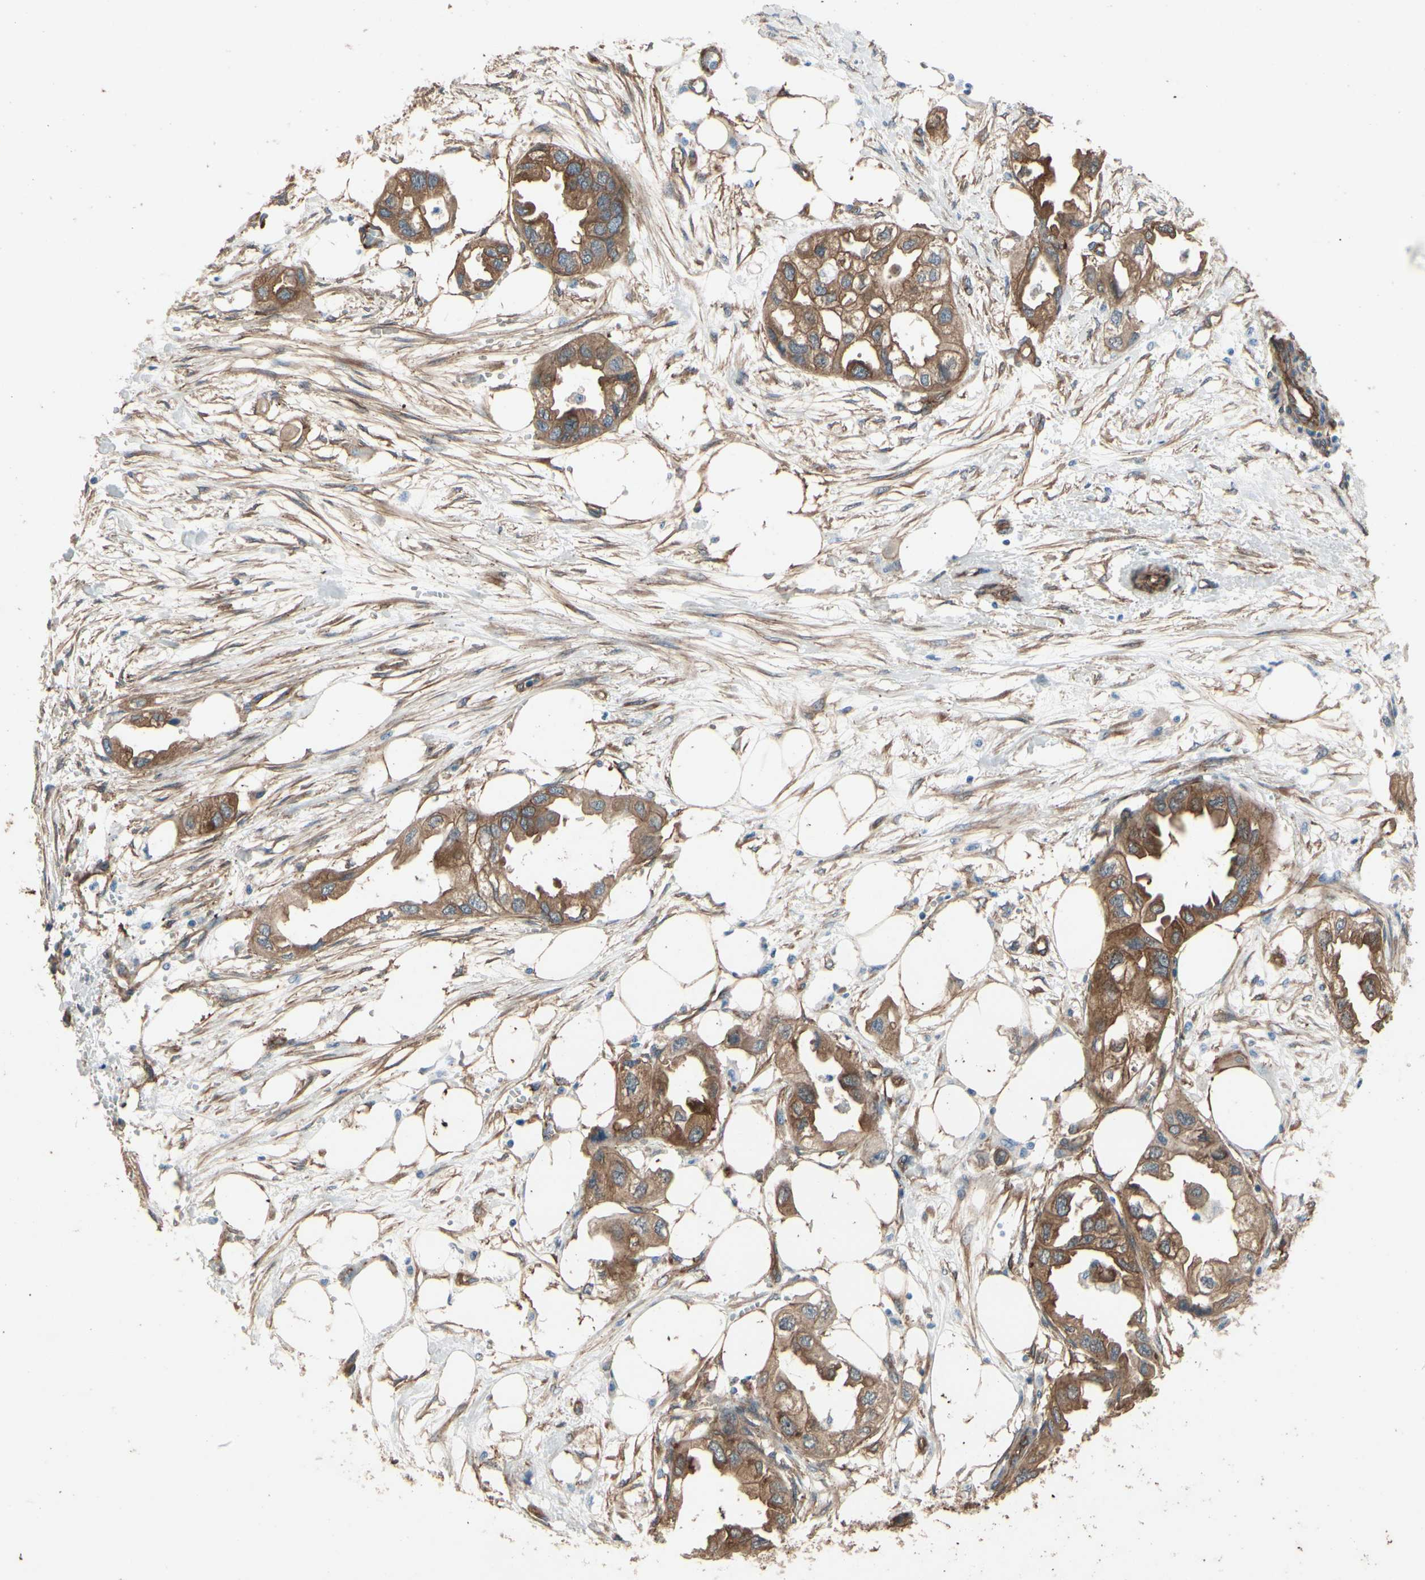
{"staining": {"intensity": "moderate", "quantity": ">75%", "location": "cytoplasmic/membranous"}, "tissue": "endometrial cancer", "cell_type": "Tumor cells", "image_type": "cancer", "snomed": [{"axis": "morphology", "description": "Adenocarcinoma, NOS"}, {"axis": "topography", "description": "Endometrium"}], "caption": "The micrograph demonstrates immunohistochemical staining of endometrial adenocarcinoma. There is moderate cytoplasmic/membranous staining is appreciated in approximately >75% of tumor cells.", "gene": "CTTNBP2", "patient": {"sex": "female", "age": 67}}